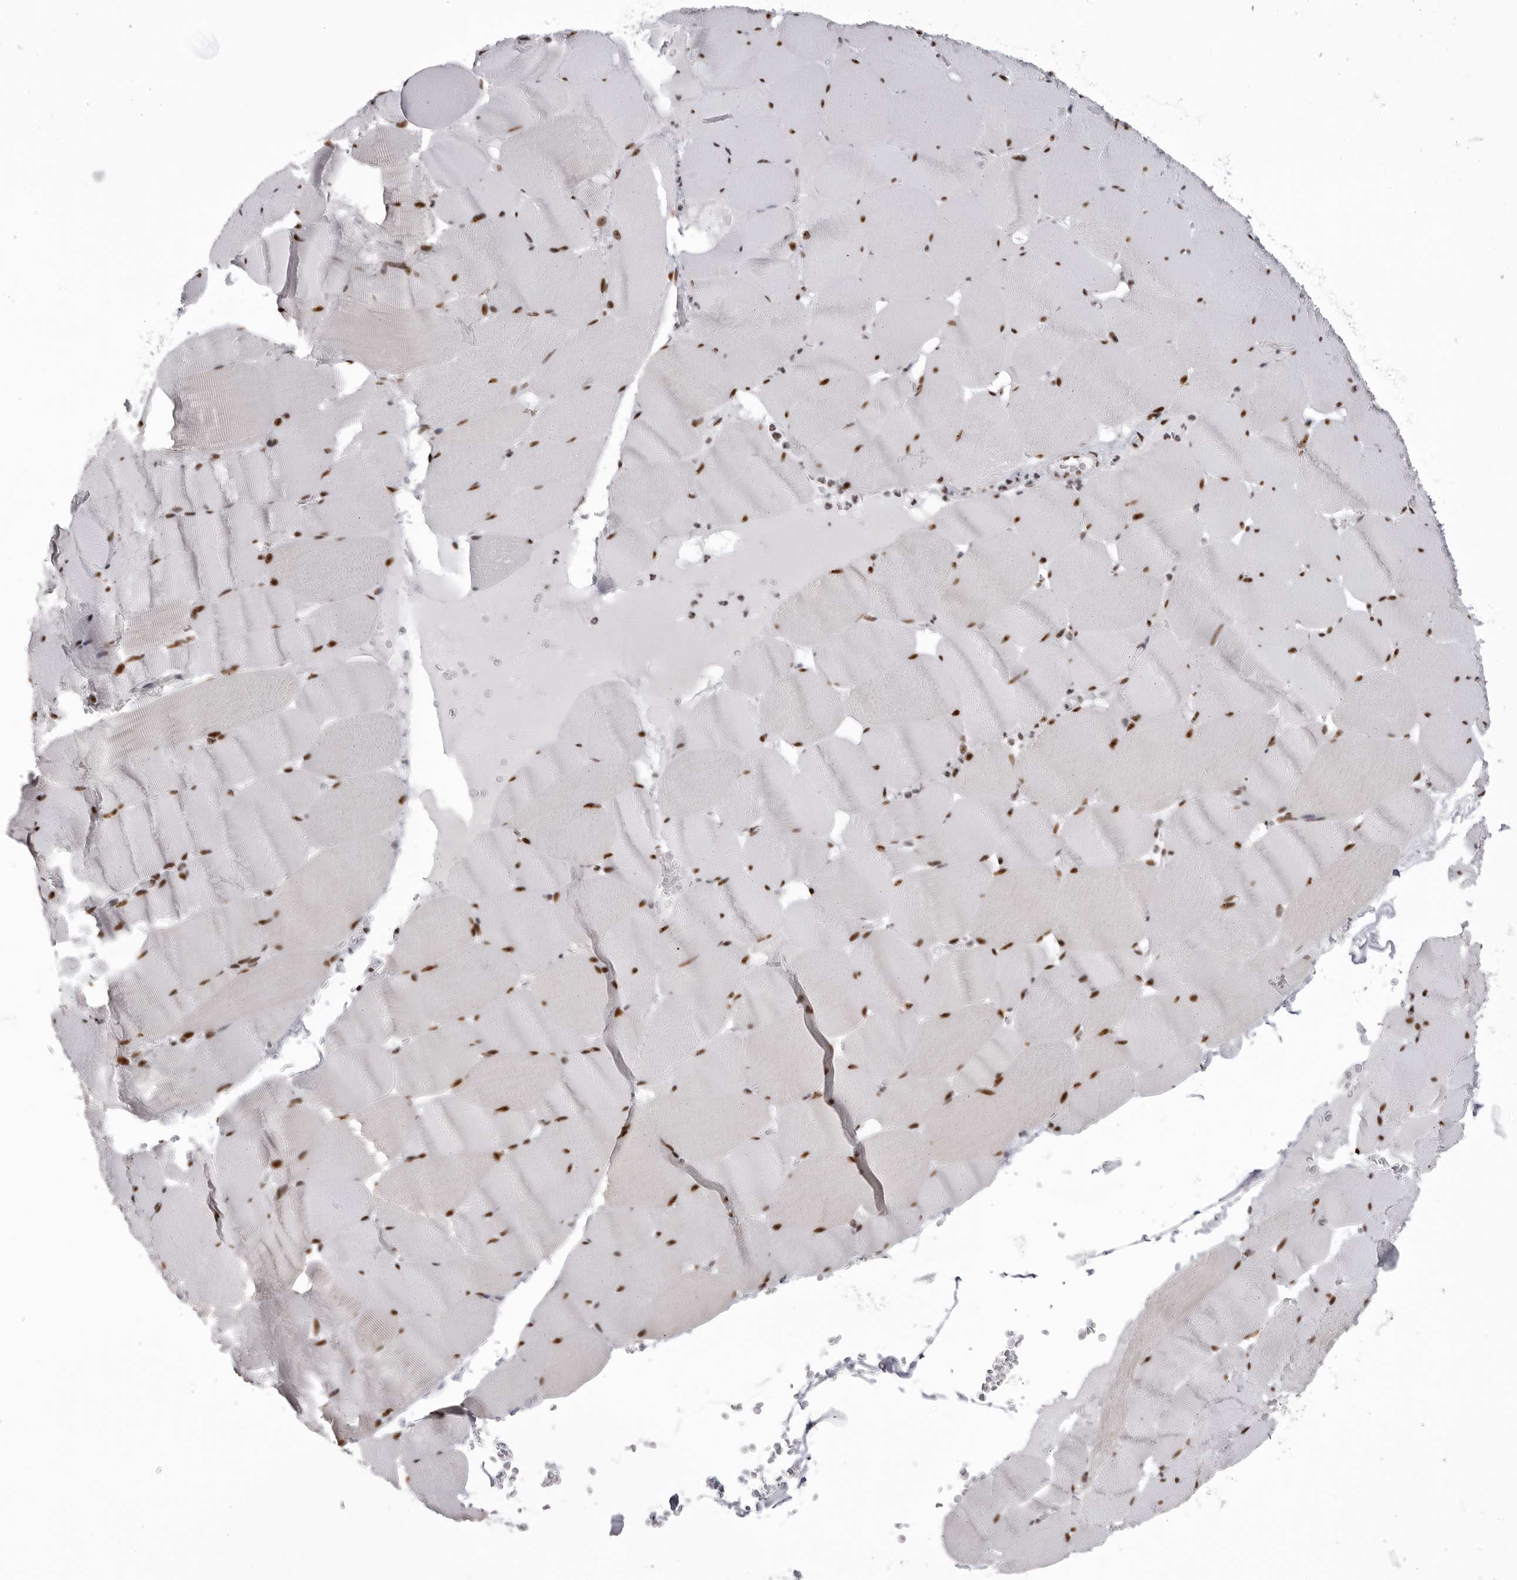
{"staining": {"intensity": "strong", "quantity": ">75%", "location": "nuclear"}, "tissue": "skeletal muscle", "cell_type": "Myocytes", "image_type": "normal", "snomed": [{"axis": "morphology", "description": "Normal tissue, NOS"}, {"axis": "topography", "description": "Skeletal muscle"}], "caption": "Immunohistochemistry (IHC) (DAB (3,3'-diaminobenzidine)) staining of normal human skeletal muscle displays strong nuclear protein expression in approximately >75% of myocytes.", "gene": "DHX9", "patient": {"sex": "male", "age": 62}}